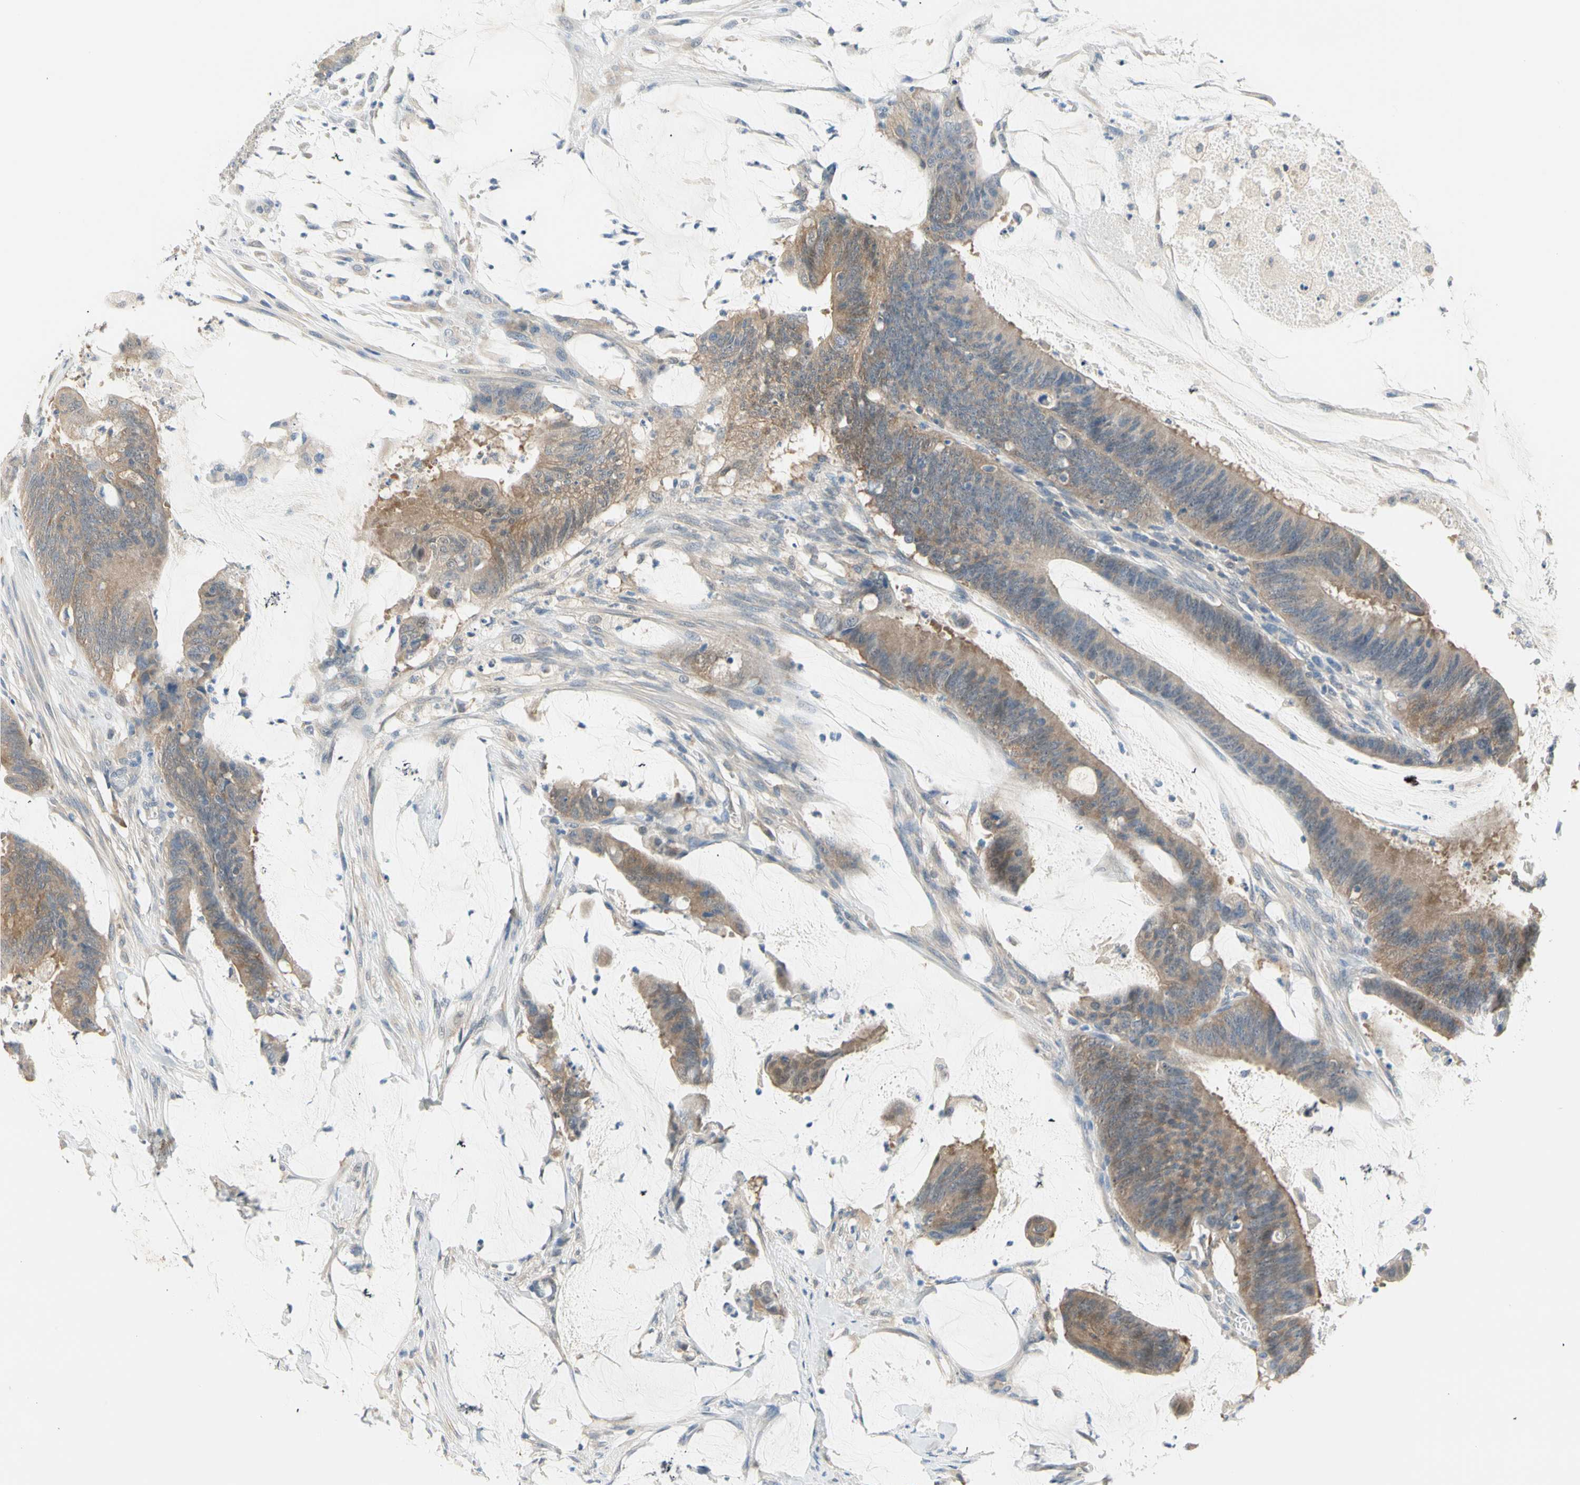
{"staining": {"intensity": "moderate", "quantity": ">75%", "location": "cytoplasmic/membranous"}, "tissue": "colorectal cancer", "cell_type": "Tumor cells", "image_type": "cancer", "snomed": [{"axis": "morphology", "description": "Adenocarcinoma, NOS"}, {"axis": "topography", "description": "Rectum"}], "caption": "DAB immunohistochemical staining of human colorectal cancer reveals moderate cytoplasmic/membranous protein staining in about >75% of tumor cells.", "gene": "MPI", "patient": {"sex": "female", "age": 66}}